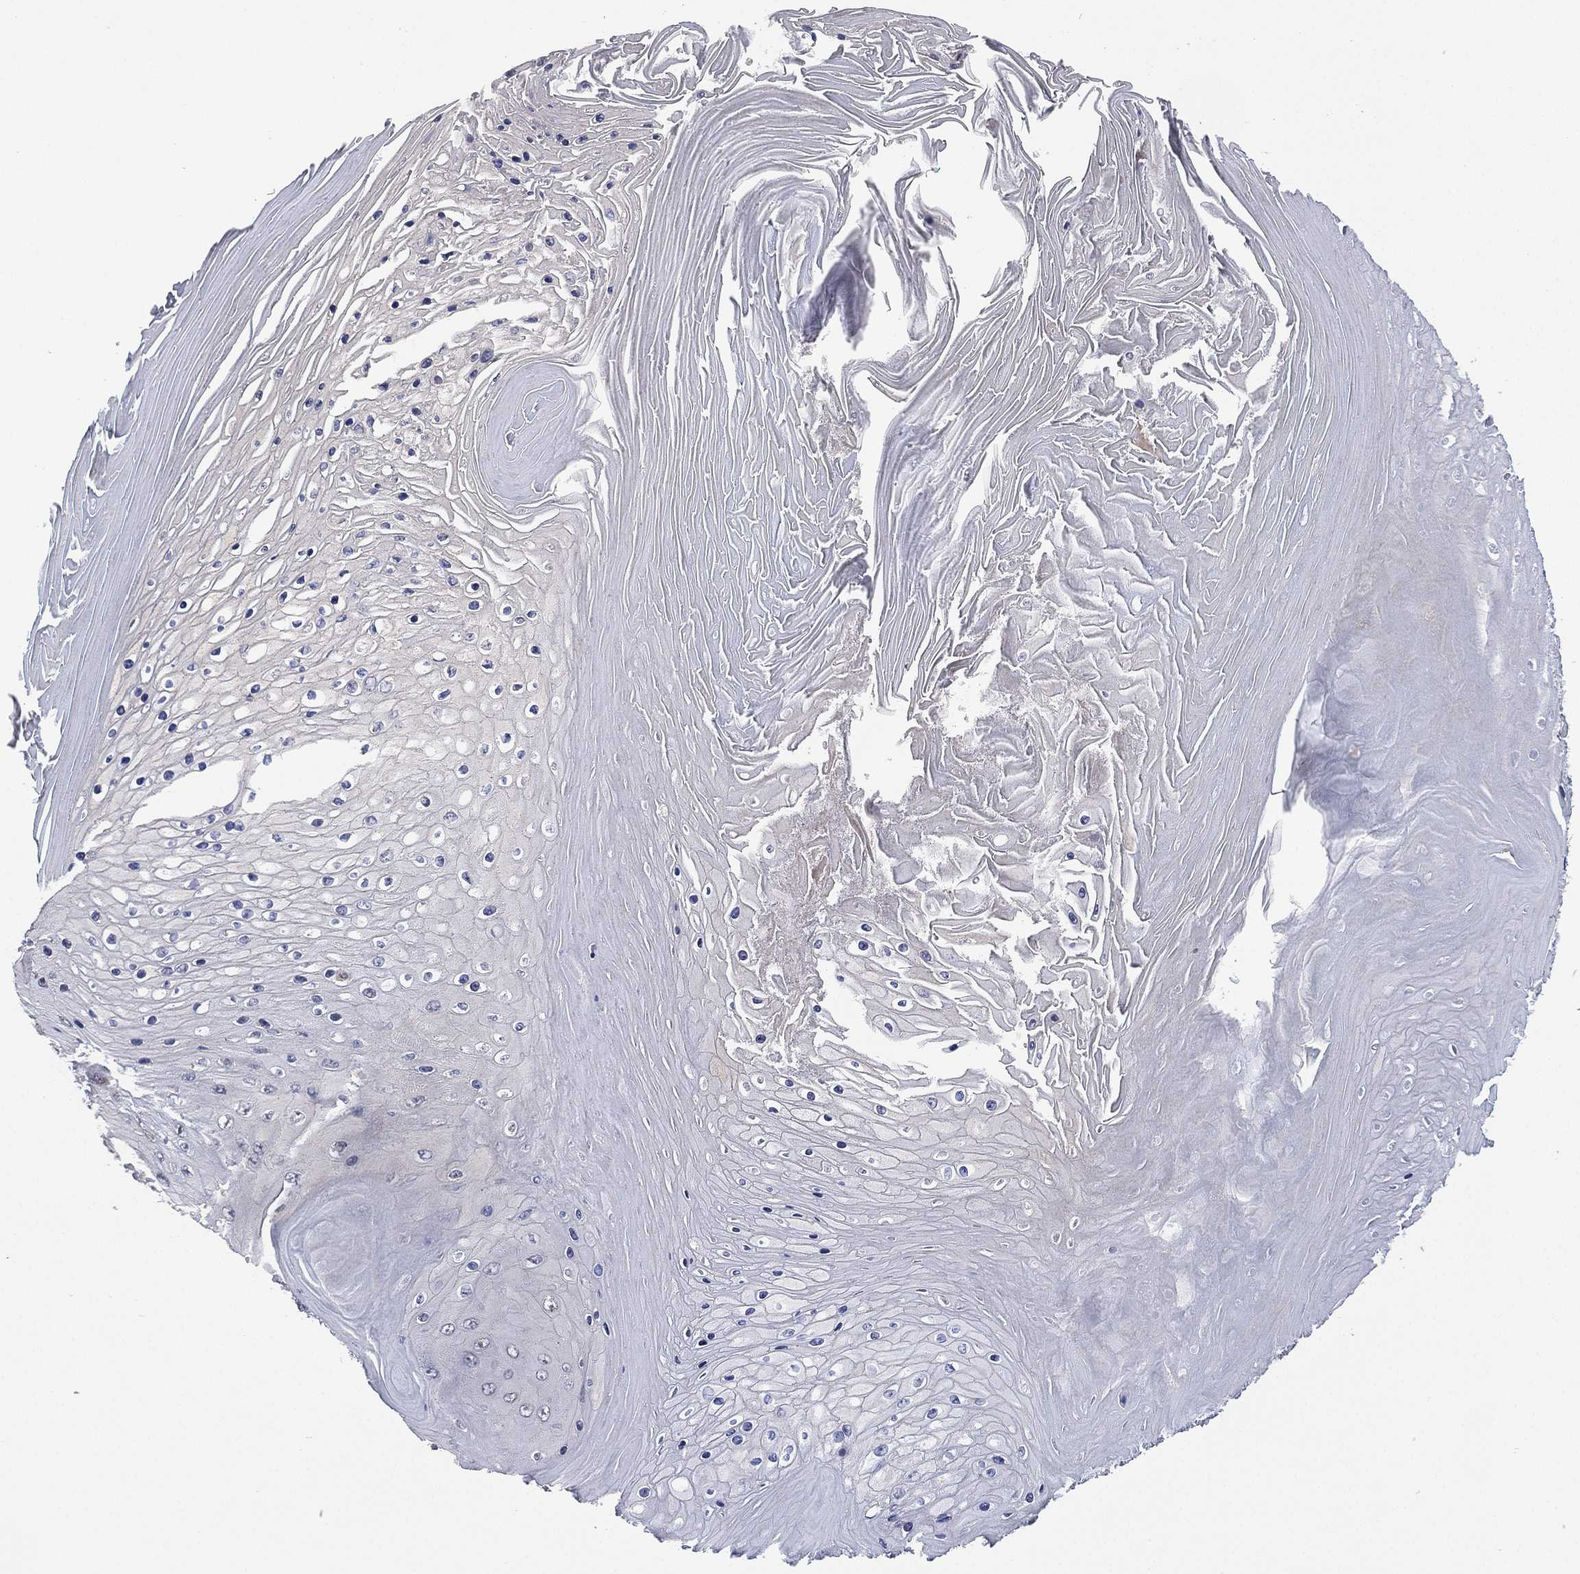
{"staining": {"intensity": "negative", "quantity": "none", "location": "none"}, "tissue": "skin cancer", "cell_type": "Tumor cells", "image_type": "cancer", "snomed": [{"axis": "morphology", "description": "Squamous cell carcinoma, NOS"}, {"axis": "topography", "description": "Skin"}], "caption": "This is an immunohistochemistry (IHC) histopathology image of skin cancer (squamous cell carcinoma). There is no positivity in tumor cells.", "gene": "SELENOO", "patient": {"sex": "male", "age": 62}}